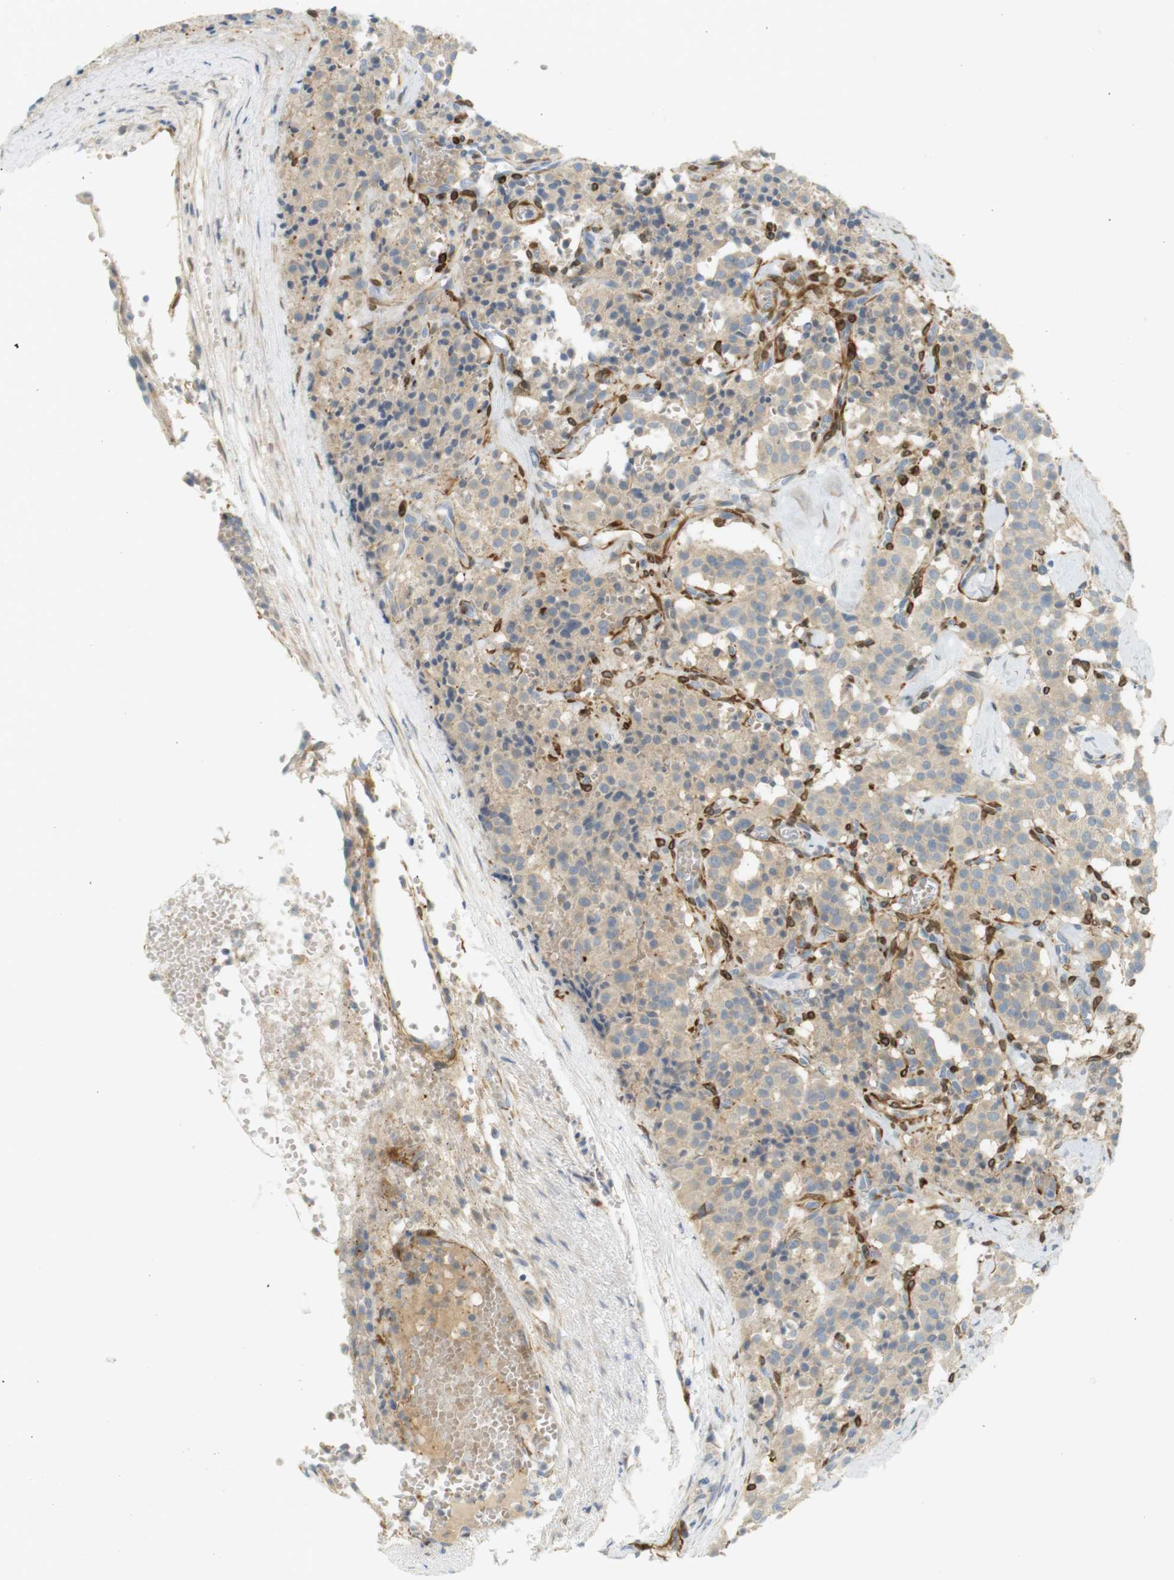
{"staining": {"intensity": "weak", "quantity": ">75%", "location": "cytoplasmic/membranous"}, "tissue": "carcinoid", "cell_type": "Tumor cells", "image_type": "cancer", "snomed": [{"axis": "morphology", "description": "Carcinoid, malignant, NOS"}, {"axis": "topography", "description": "Lung"}], "caption": "Human carcinoid stained with a protein marker demonstrates weak staining in tumor cells.", "gene": "PDE3A", "patient": {"sex": "male", "age": 30}}